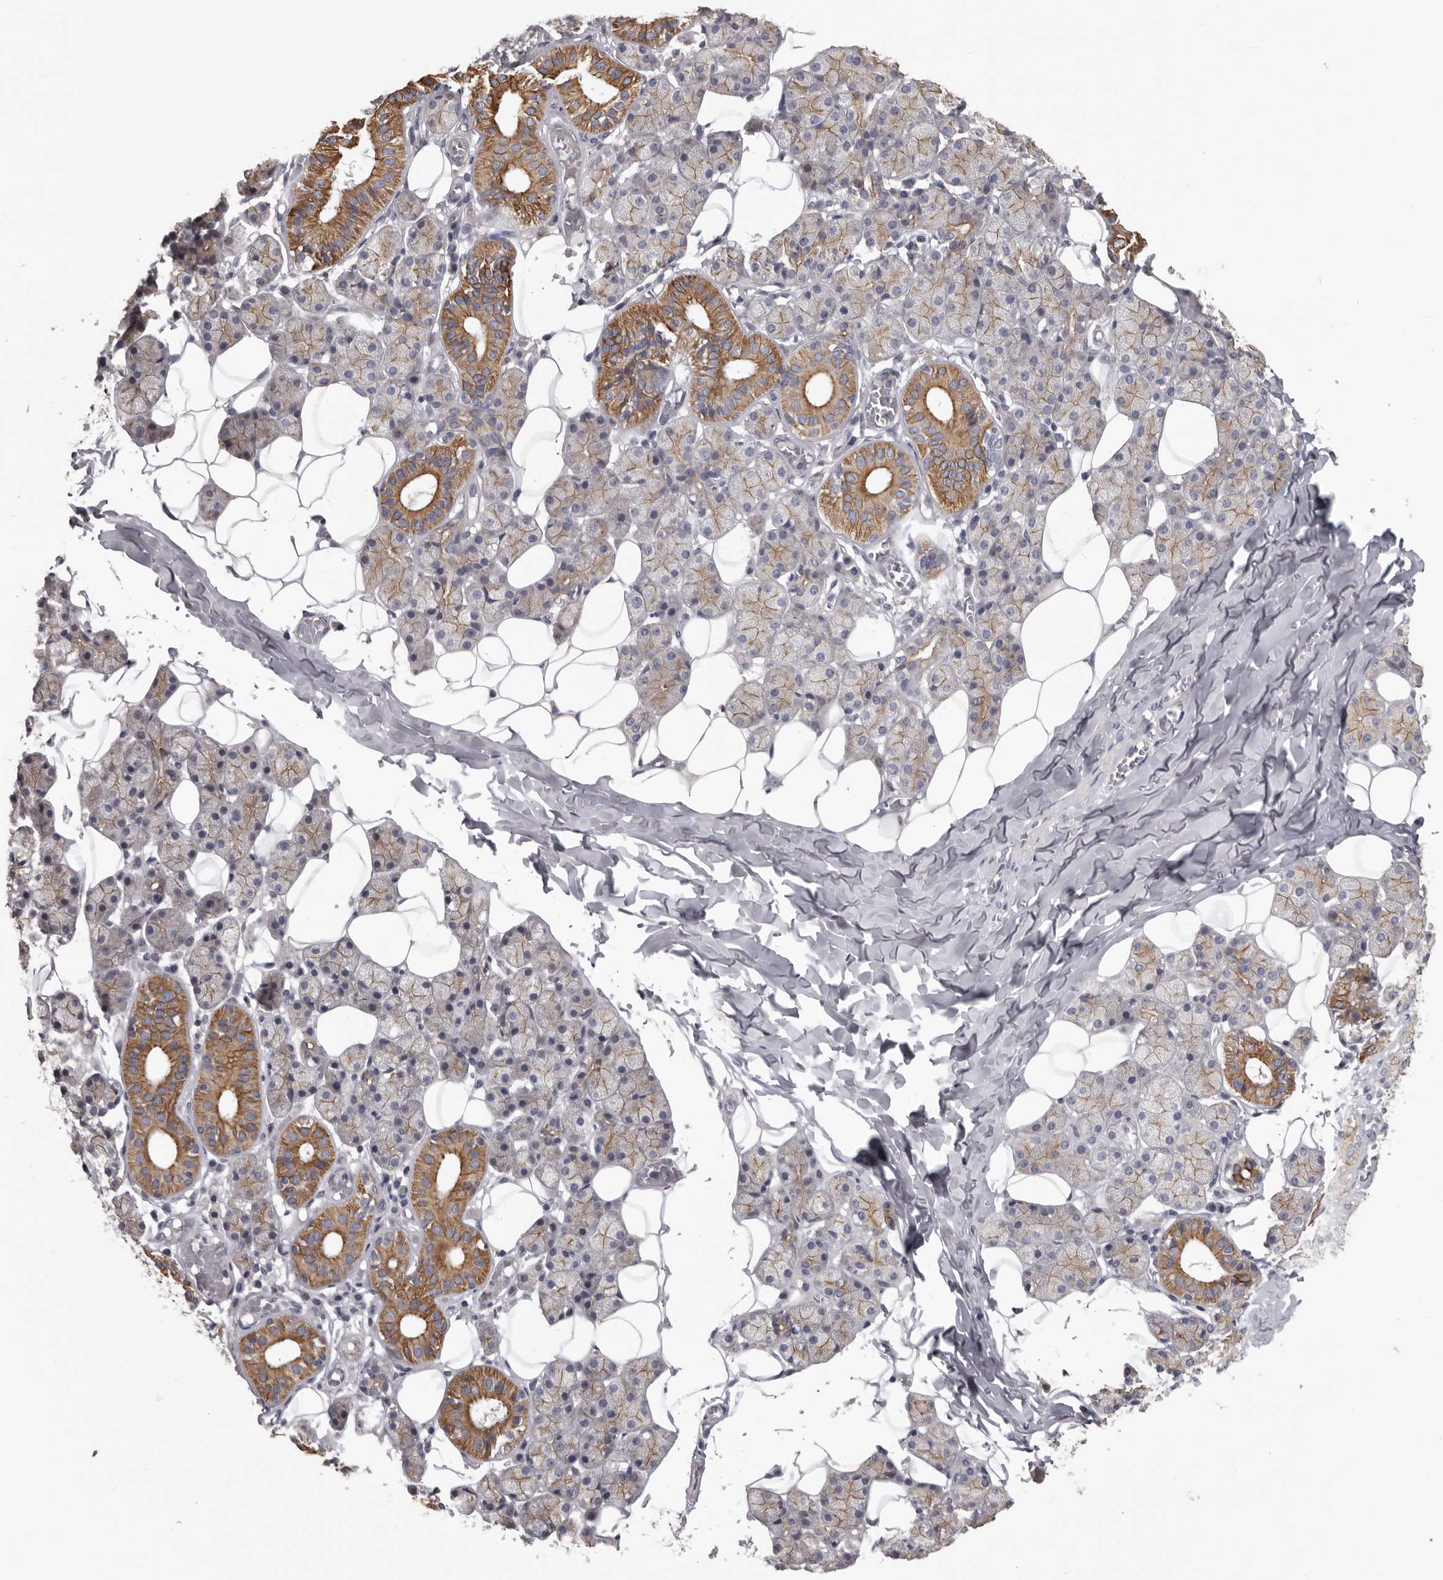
{"staining": {"intensity": "moderate", "quantity": "25%-75%", "location": "cytoplasmic/membranous"}, "tissue": "salivary gland", "cell_type": "Glandular cells", "image_type": "normal", "snomed": [{"axis": "morphology", "description": "Normal tissue, NOS"}, {"axis": "topography", "description": "Salivary gland"}], "caption": "Moderate cytoplasmic/membranous protein expression is seen in about 25%-75% of glandular cells in salivary gland. (DAB (3,3'-diaminobenzidine) = brown stain, brightfield microscopy at high magnification).", "gene": "LPAR6", "patient": {"sex": "female", "age": 33}}